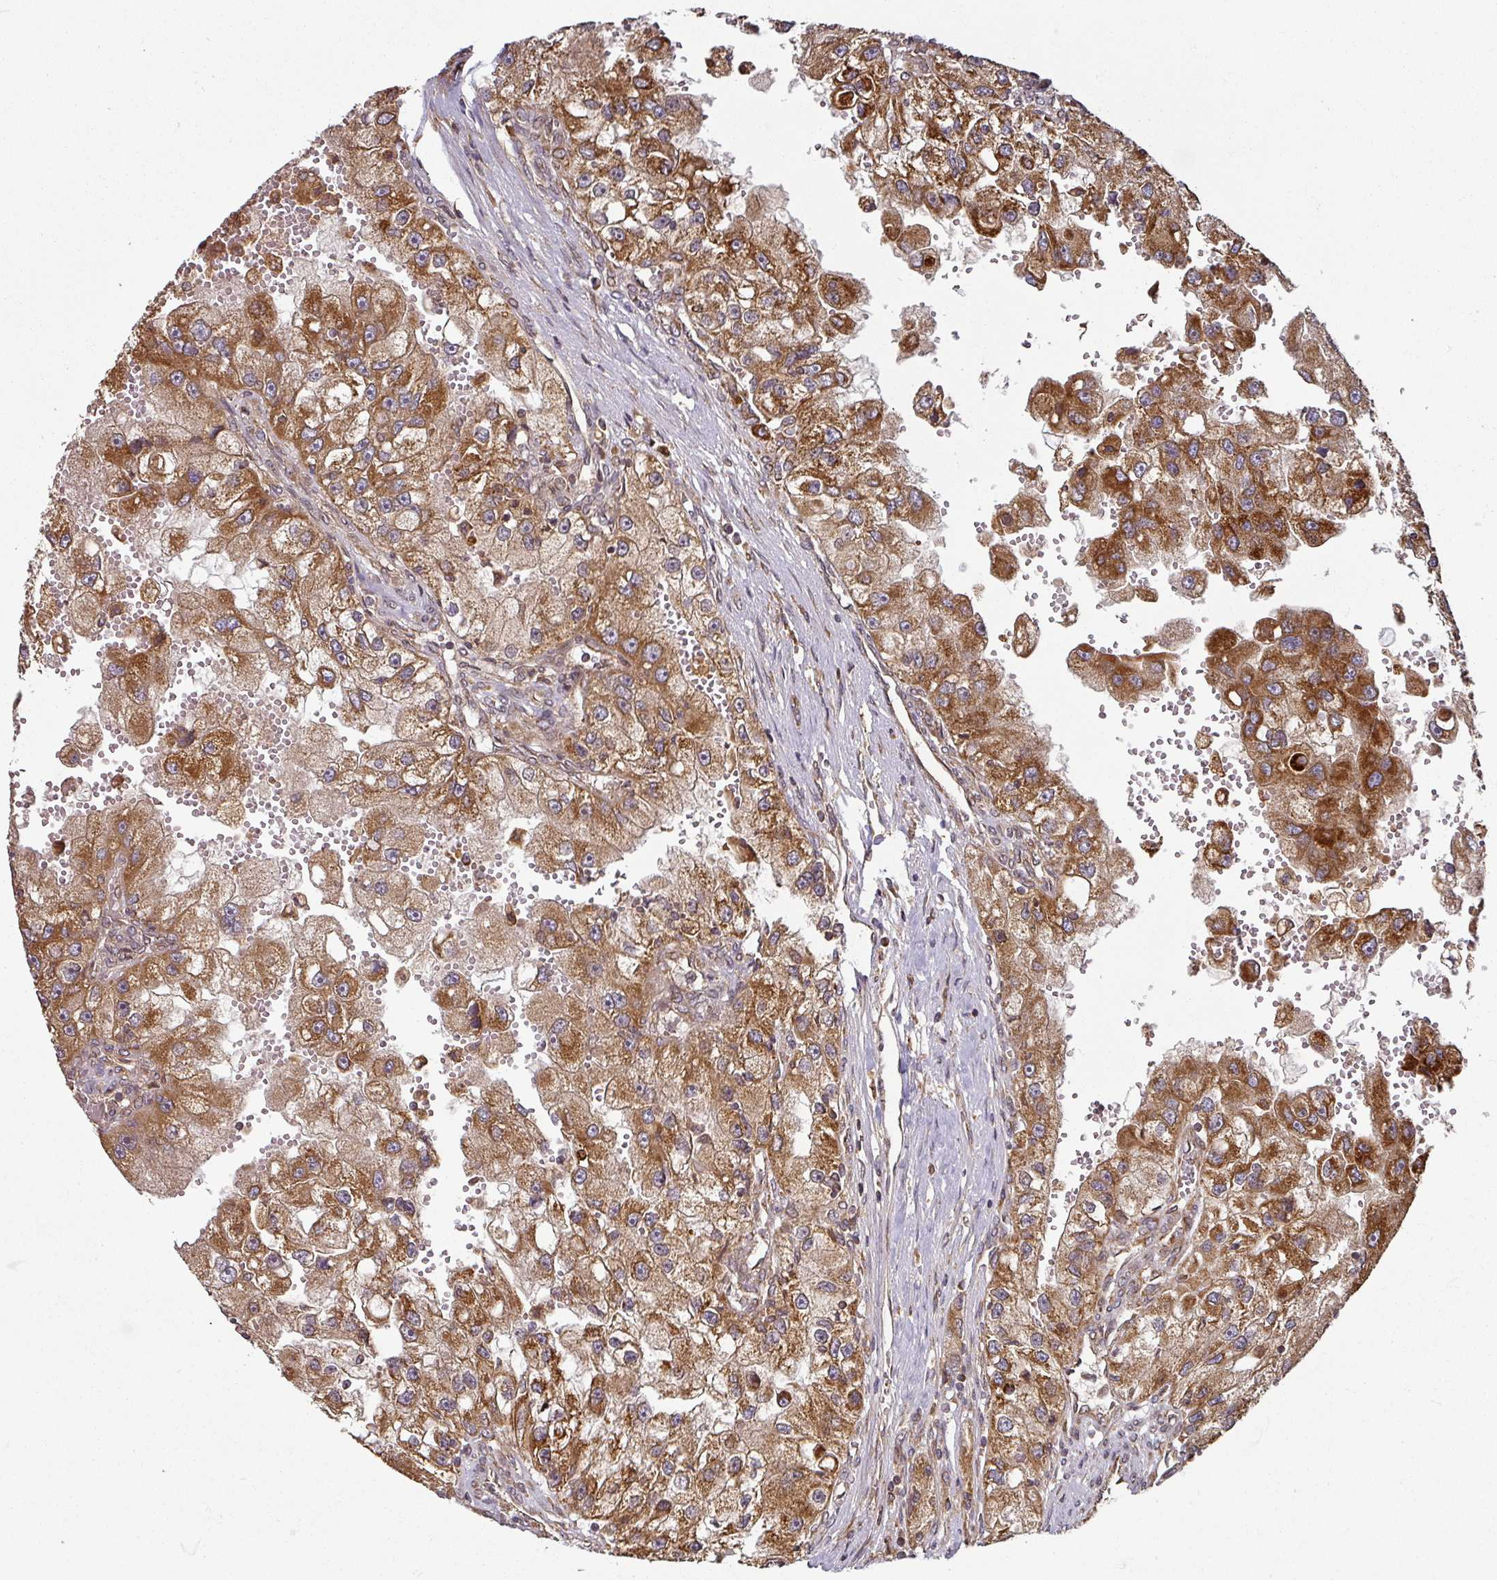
{"staining": {"intensity": "moderate", "quantity": ">75%", "location": "cytoplasmic/membranous"}, "tissue": "renal cancer", "cell_type": "Tumor cells", "image_type": "cancer", "snomed": [{"axis": "morphology", "description": "Adenocarcinoma, NOS"}, {"axis": "topography", "description": "Kidney"}], "caption": "Immunohistochemical staining of renal cancer shows medium levels of moderate cytoplasmic/membranous protein positivity in about >75% of tumor cells.", "gene": "TRAP1", "patient": {"sex": "male", "age": 63}}